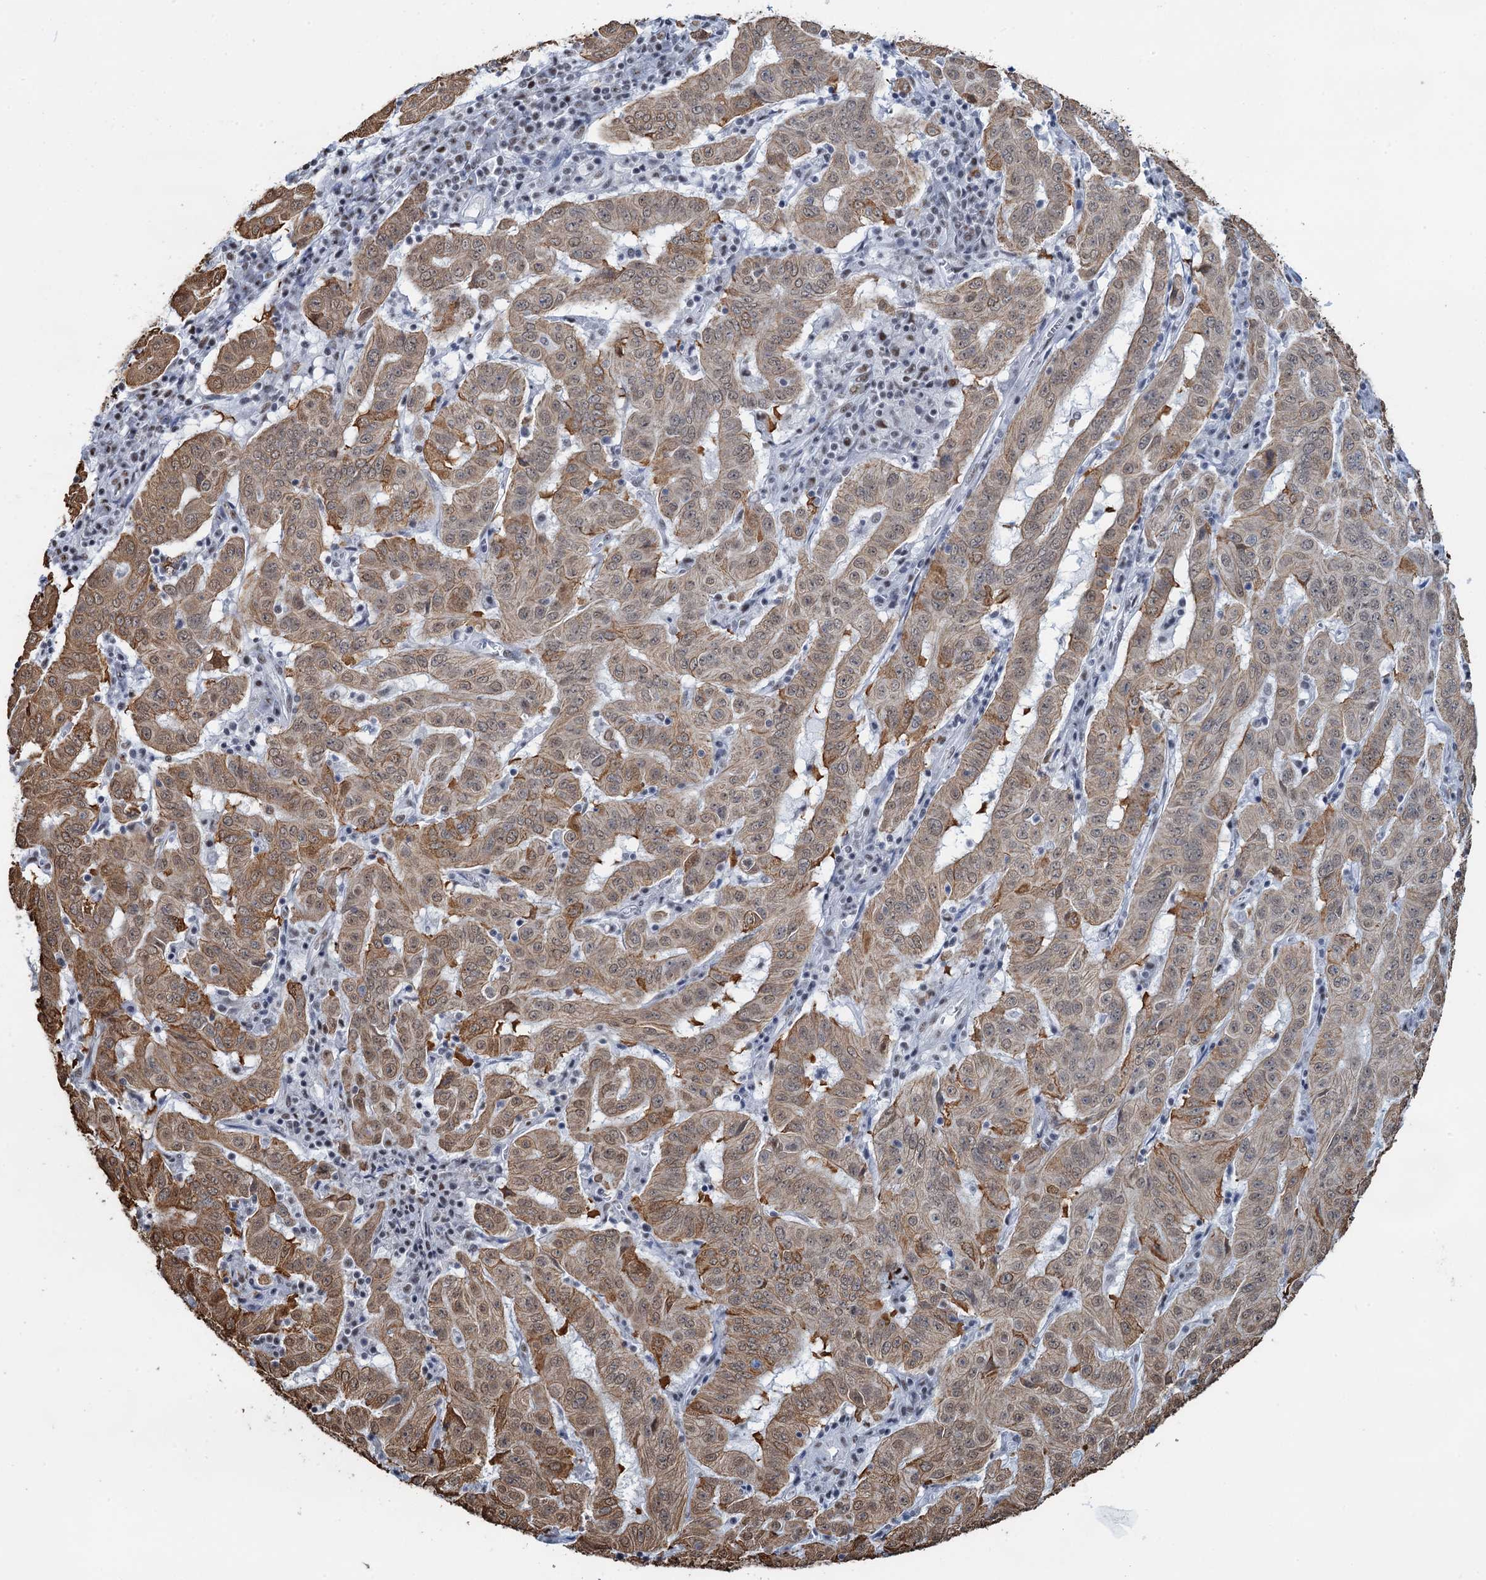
{"staining": {"intensity": "moderate", "quantity": ">75%", "location": "cytoplasmic/membranous"}, "tissue": "pancreatic cancer", "cell_type": "Tumor cells", "image_type": "cancer", "snomed": [{"axis": "morphology", "description": "Adenocarcinoma, NOS"}, {"axis": "topography", "description": "Pancreas"}], "caption": "Protein staining by immunohistochemistry reveals moderate cytoplasmic/membranous staining in approximately >75% of tumor cells in pancreatic cancer (adenocarcinoma). (Brightfield microscopy of DAB IHC at high magnification).", "gene": "ZNF609", "patient": {"sex": "male", "age": 63}}